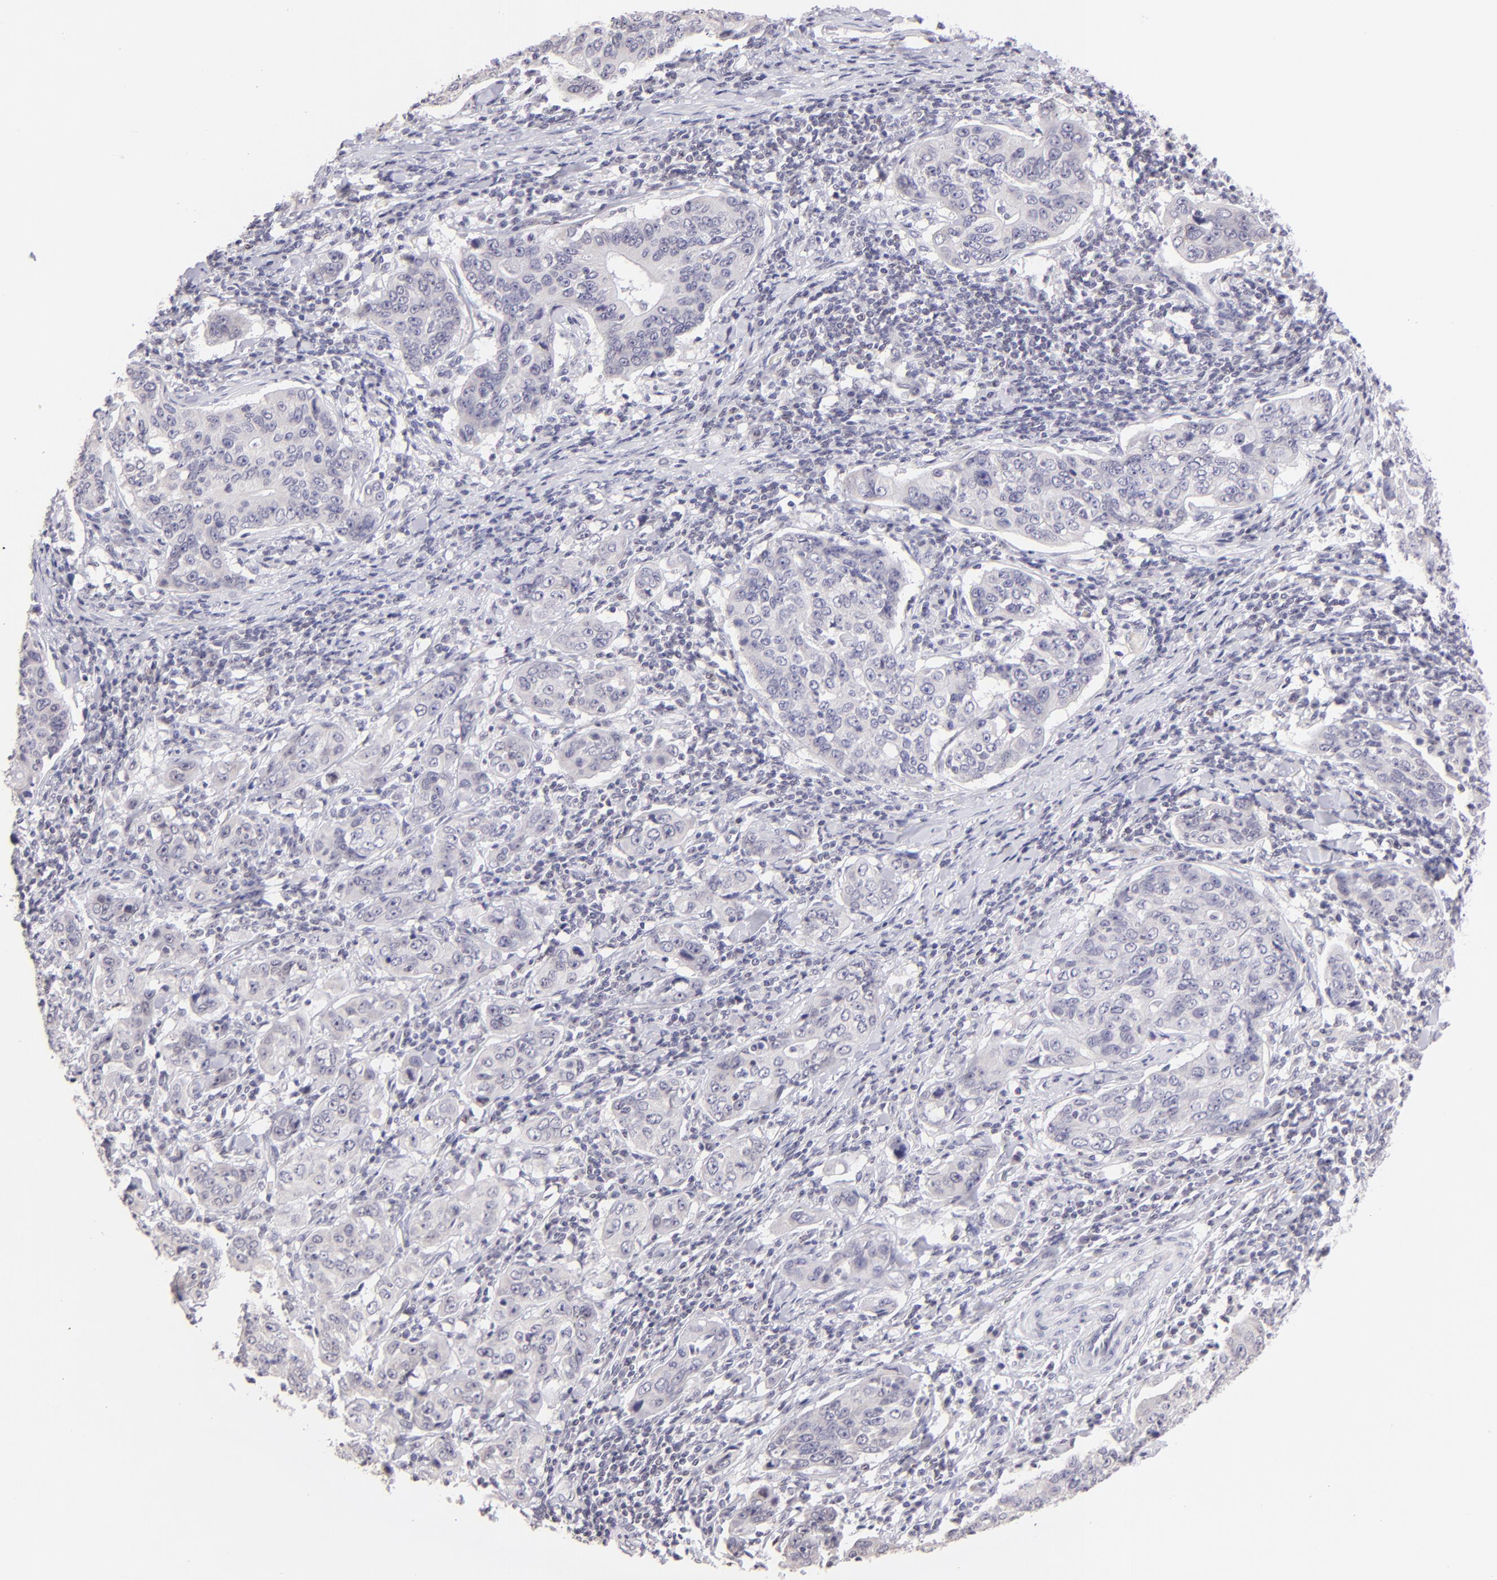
{"staining": {"intensity": "negative", "quantity": "none", "location": "none"}, "tissue": "stomach cancer", "cell_type": "Tumor cells", "image_type": "cancer", "snomed": [{"axis": "morphology", "description": "Adenocarcinoma, NOS"}, {"axis": "topography", "description": "Esophagus"}, {"axis": "topography", "description": "Stomach"}], "caption": "Immunohistochemical staining of human stomach cancer (adenocarcinoma) displays no significant staining in tumor cells.", "gene": "MAGEA1", "patient": {"sex": "male", "age": 74}}